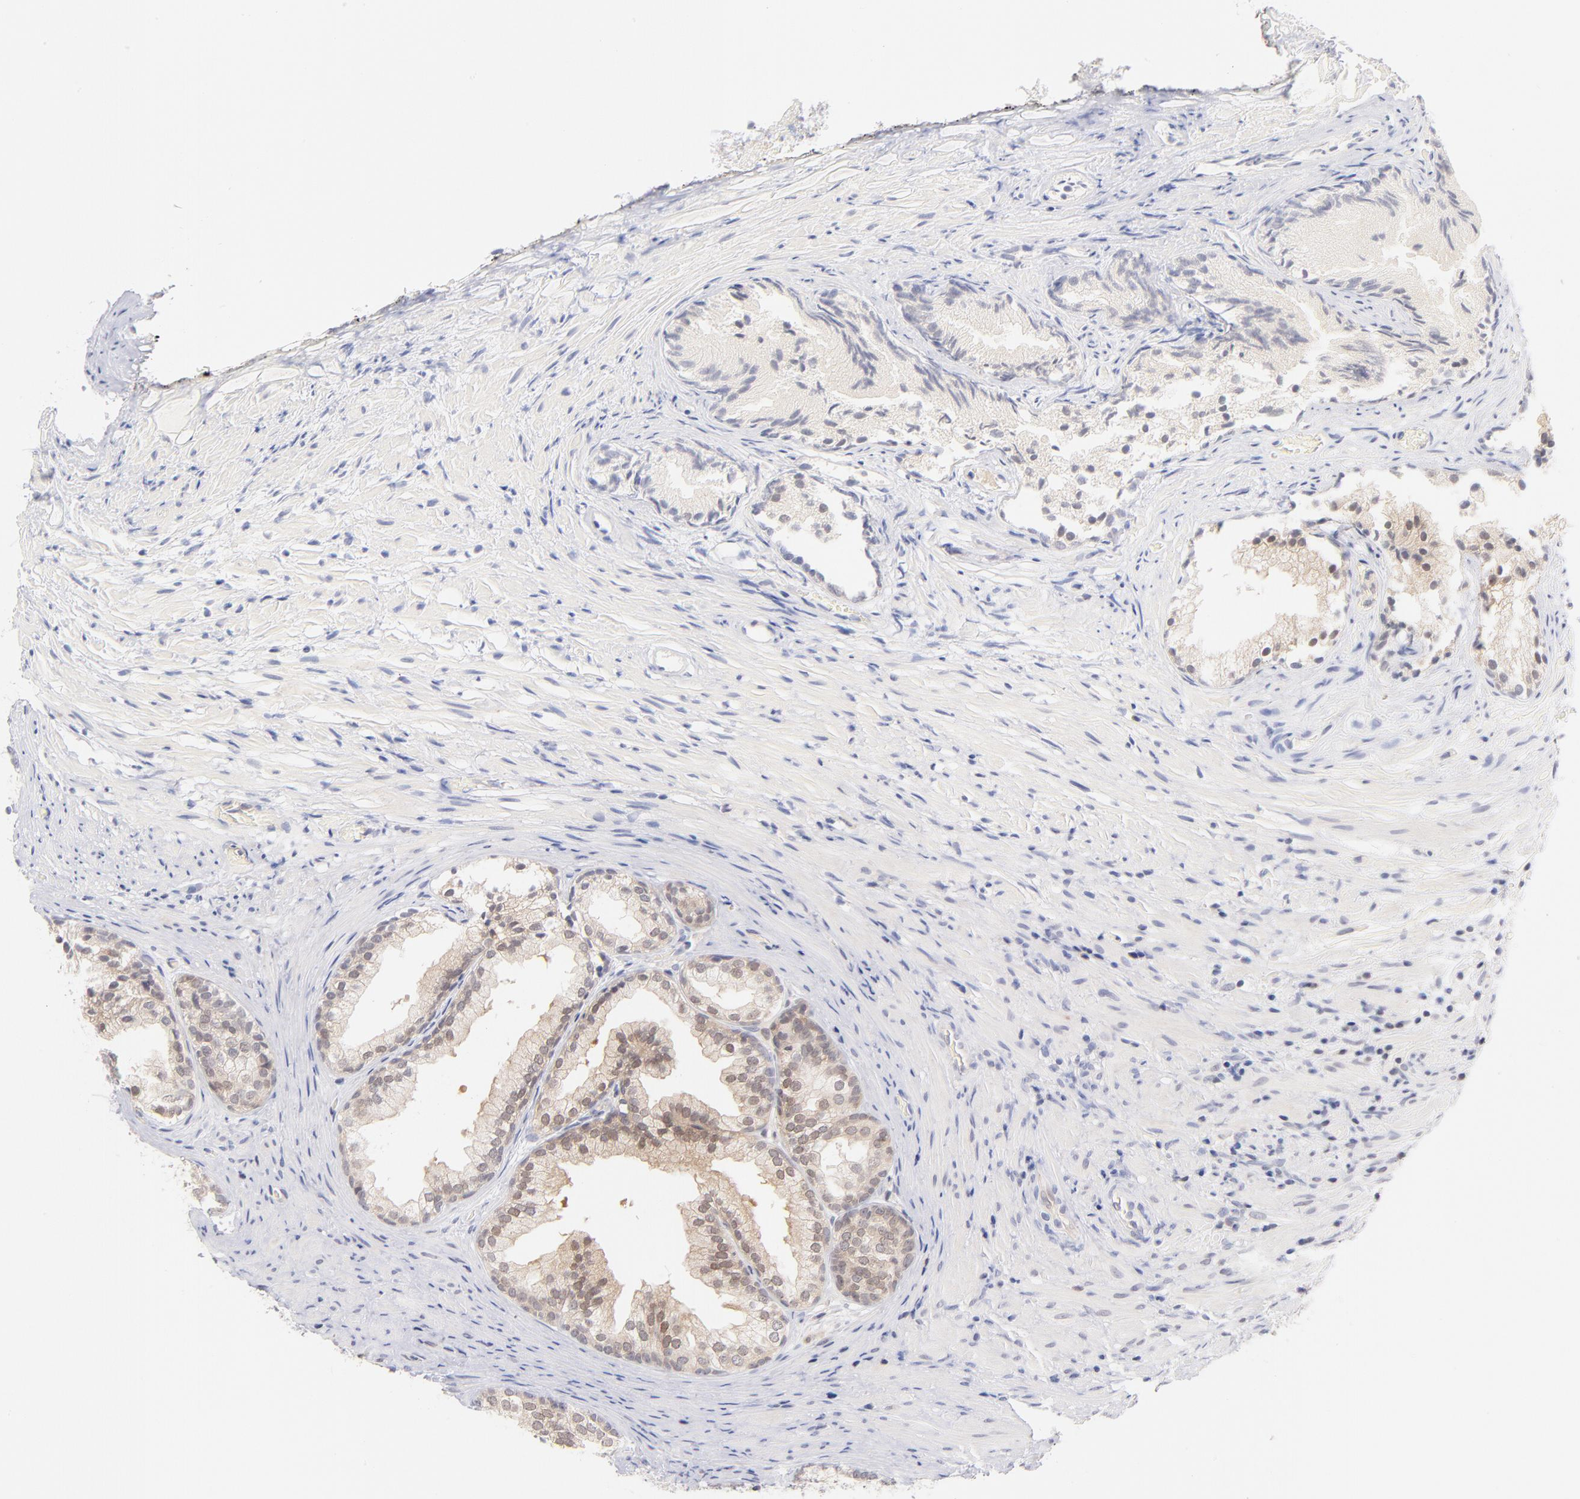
{"staining": {"intensity": "weak", "quantity": "25%-75%", "location": "cytoplasmic/membranous,nuclear"}, "tissue": "prostate", "cell_type": "Glandular cells", "image_type": "normal", "snomed": [{"axis": "morphology", "description": "Normal tissue, NOS"}, {"axis": "topography", "description": "Prostate"}], "caption": "Immunohistochemical staining of benign human prostate exhibits 25%-75% levels of weak cytoplasmic/membranous,nuclear protein expression in approximately 25%-75% of glandular cells. Using DAB (brown) and hematoxylin (blue) stains, captured at high magnification using brightfield microscopy.", "gene": "CASP6", "patient": {"sex": "male", "age": 76}}